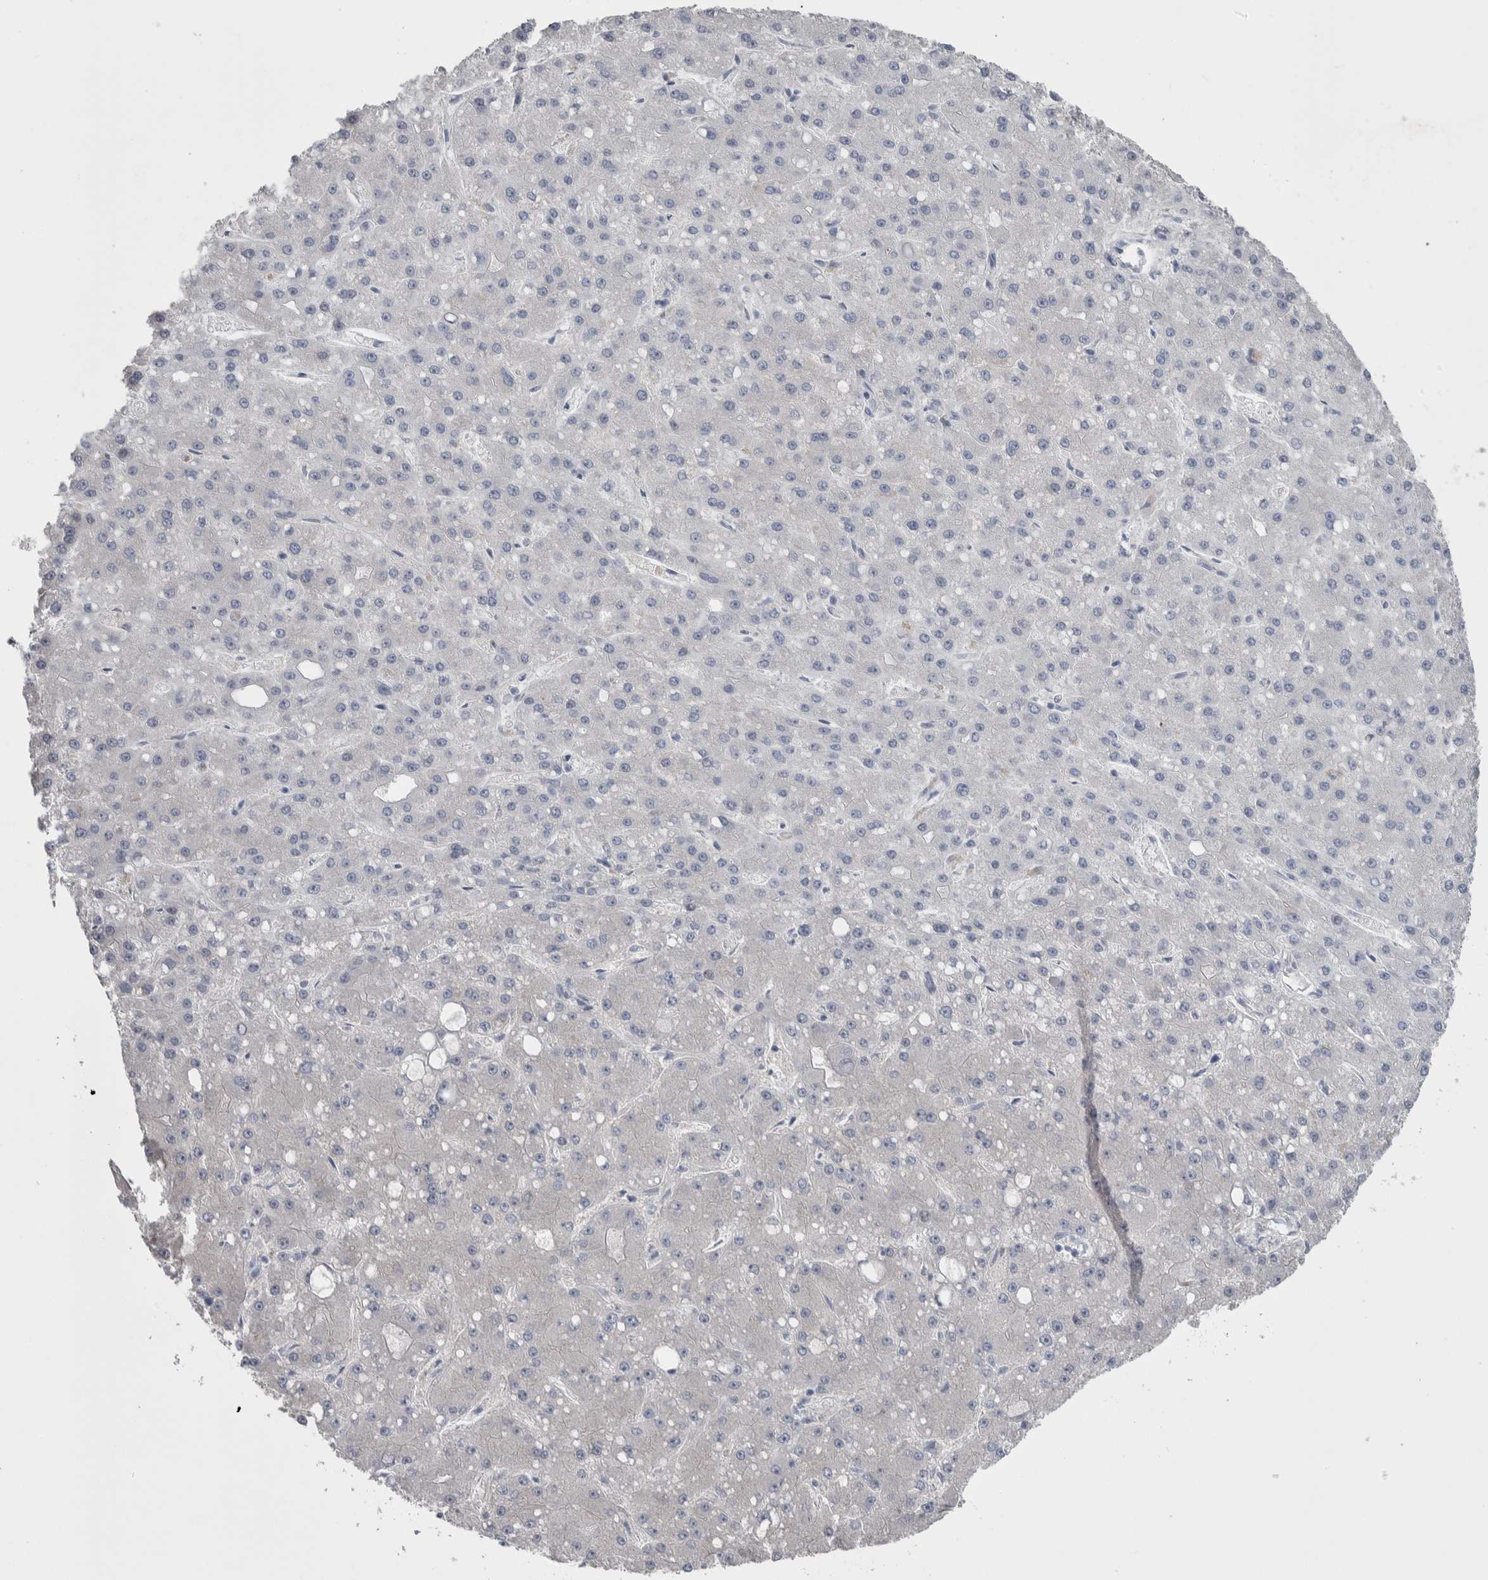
{"staining": {"intensity": "negative", "quantity": "none", "location": "none"}, "tissue": "liver cancer", "cell_type": "Tumor cells", "image_type": "cancer", "snomed": [{"axis": "morphology", "description": "Carcinoma, Hepatocellular, NOS"}, {"axis": "topography", "description": "Liver"}], "caption": "There is no significant positivity in tumor cells of liver cancer.", "gene": "GPHN", "patient": {"sex": "male", "age": 67}}